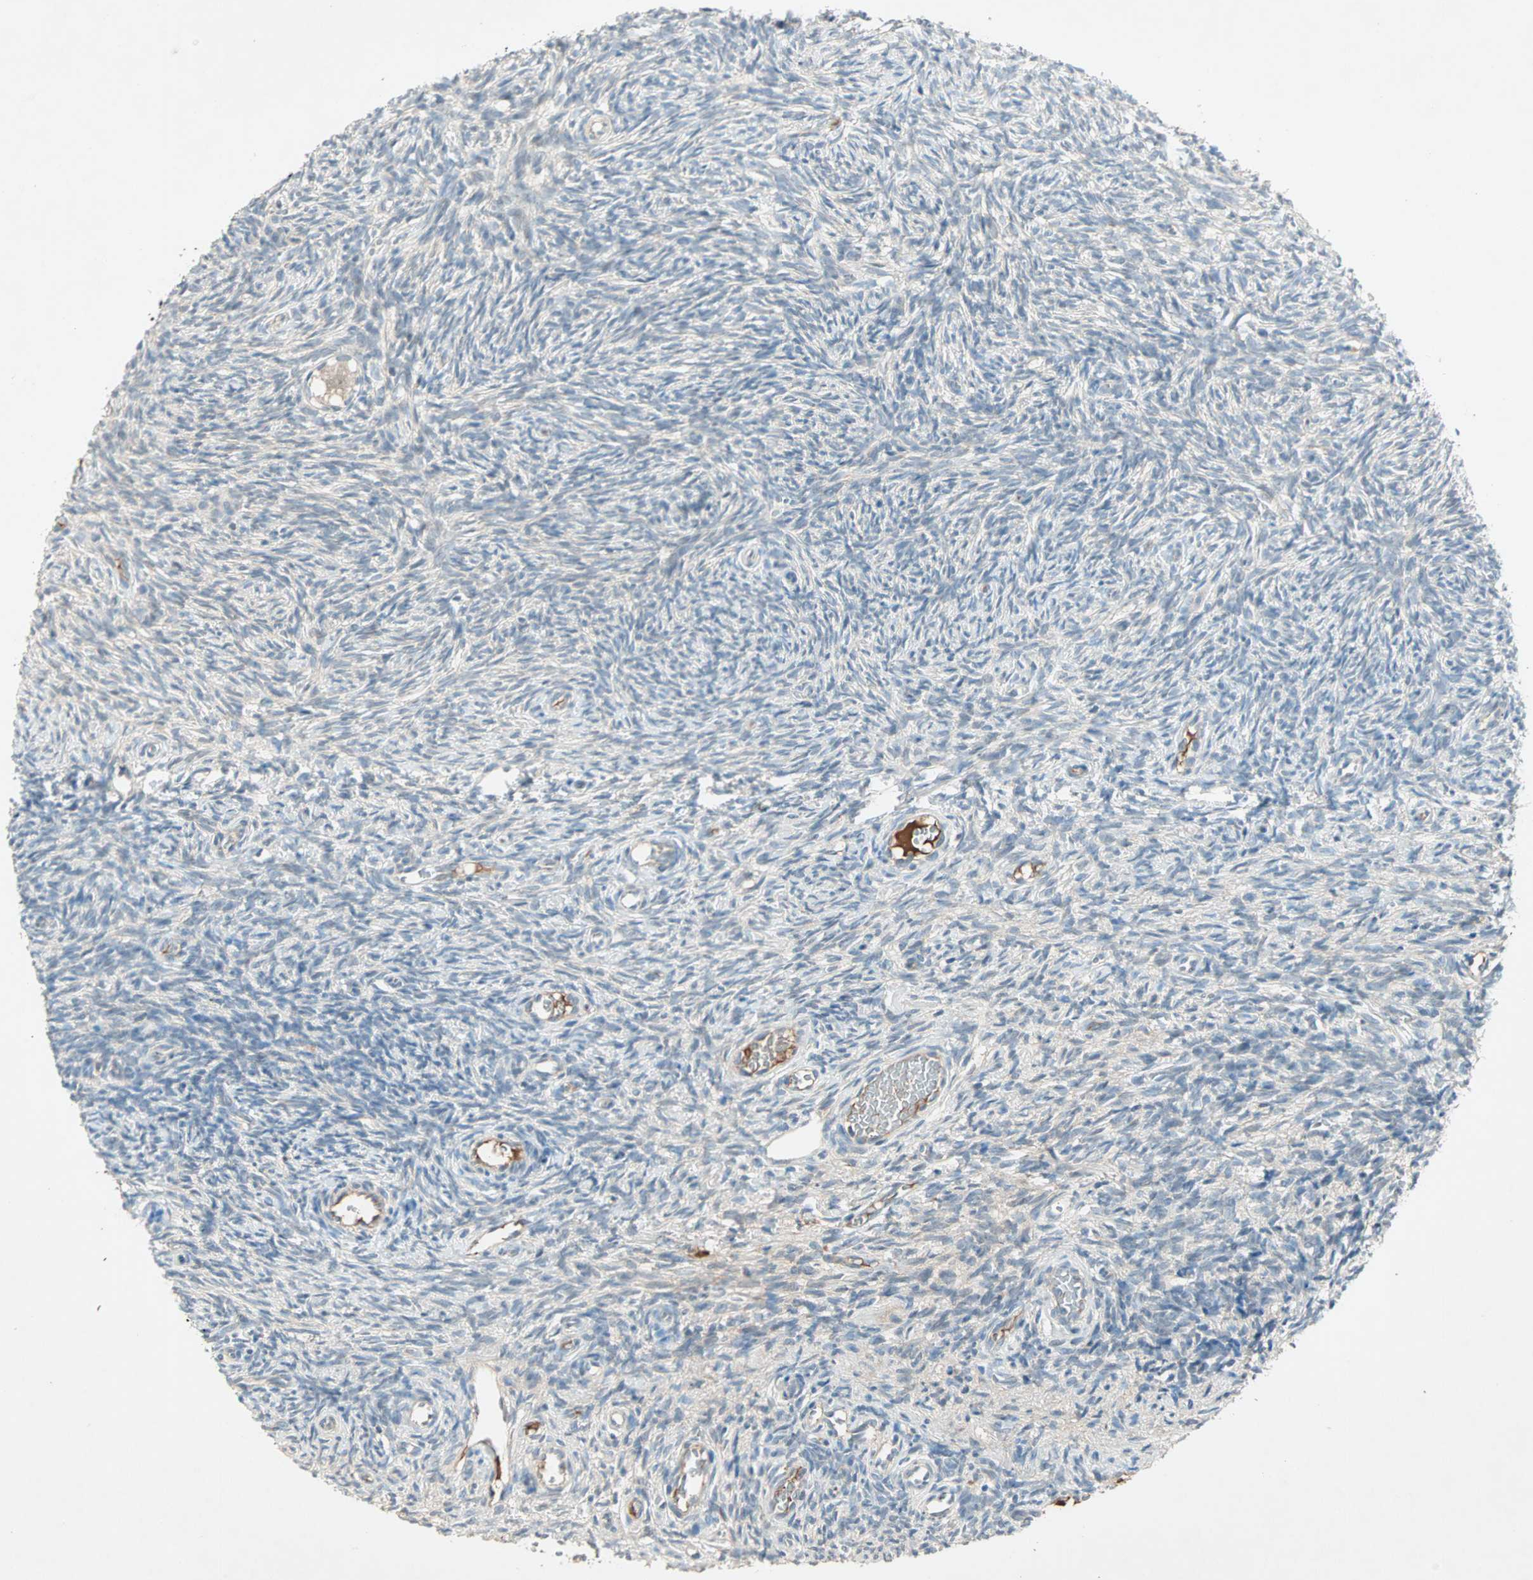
{"staining": {"intensity": "weak", "quantity": ">75%", "location": "cytoplasmic/membranous"}, "tissue": "ovary", "cell_type": "Ovarian stroma cells", "image_type": "normal", "snomed": [{"axis": "morphology", "description": "Normal tissue, NOS"}, {"axis": "topography", "description": "Ovary"}], "caption": "Protein staining demonstrates weak cytoplasmic/membranous staining in about >75% of ovarian stroma cells in unremarkable ovary. The staining was performed using DAB to visualize the protein expression in brown, while the nuclei were stained in blue with hematoxylin (Magnification: 20x).", "gene": "TEC", "patient": {"sex": "female", "age": 35}}